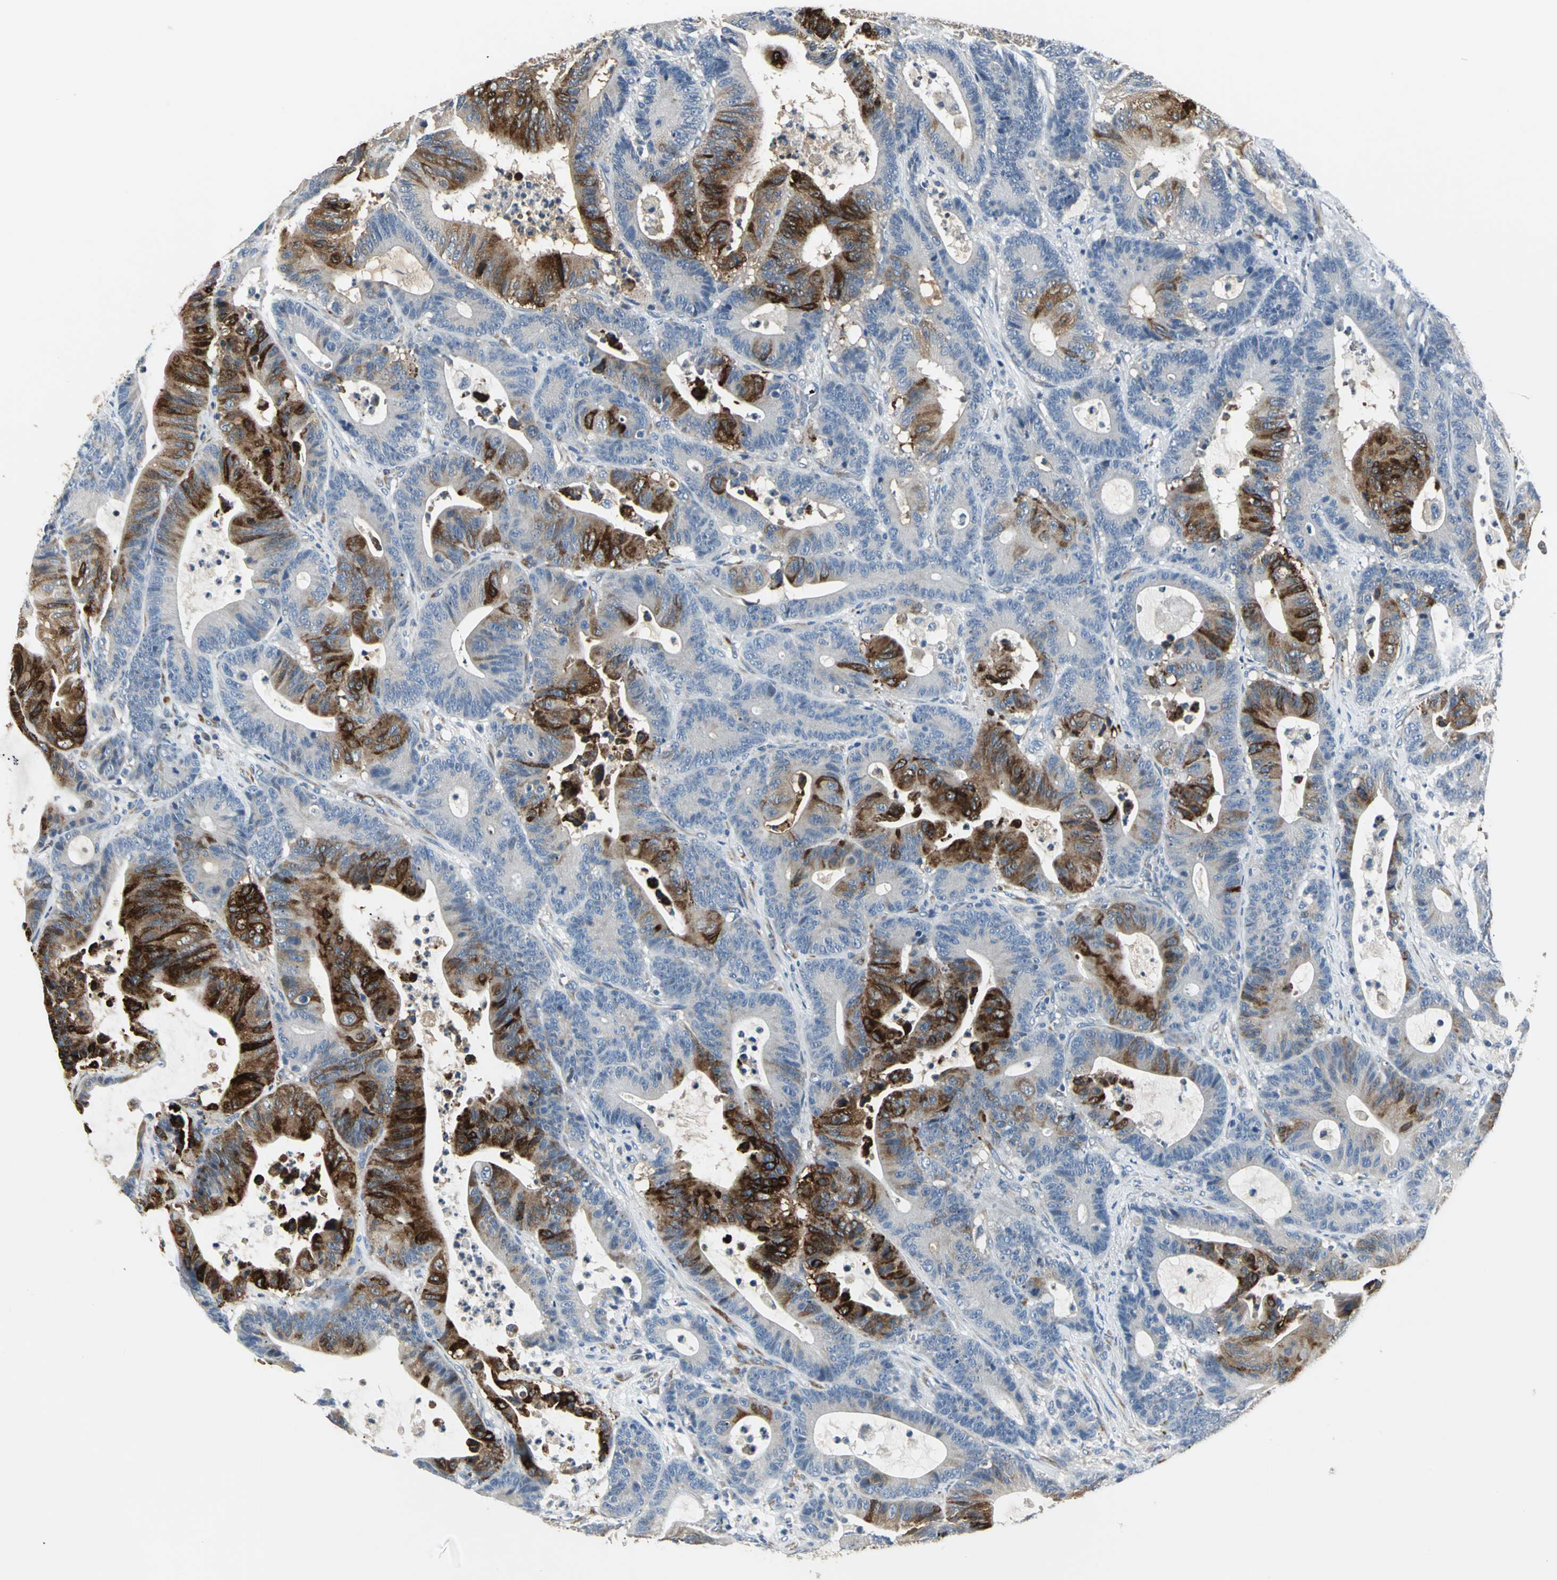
{"staining": {"intensity": "strong", "quantity": "25%-75%", "location": "cytoplasmic/membranous"}, "tissue": "colorectal cancer", "cell_type": "Tumor cells", "image_type": "cancer", "snomed": [{"axis": "morphology", "description": "Adenocarcinoma, NOS"}, {"axis": "topography", "description": "Colon"}], "caption": "Colorectal adenocarcinoma stained with a protein marker displays strong staining in tumor cells.", "gene": "B3GNT2", "patient": {"sex": "female", "age": 84}}